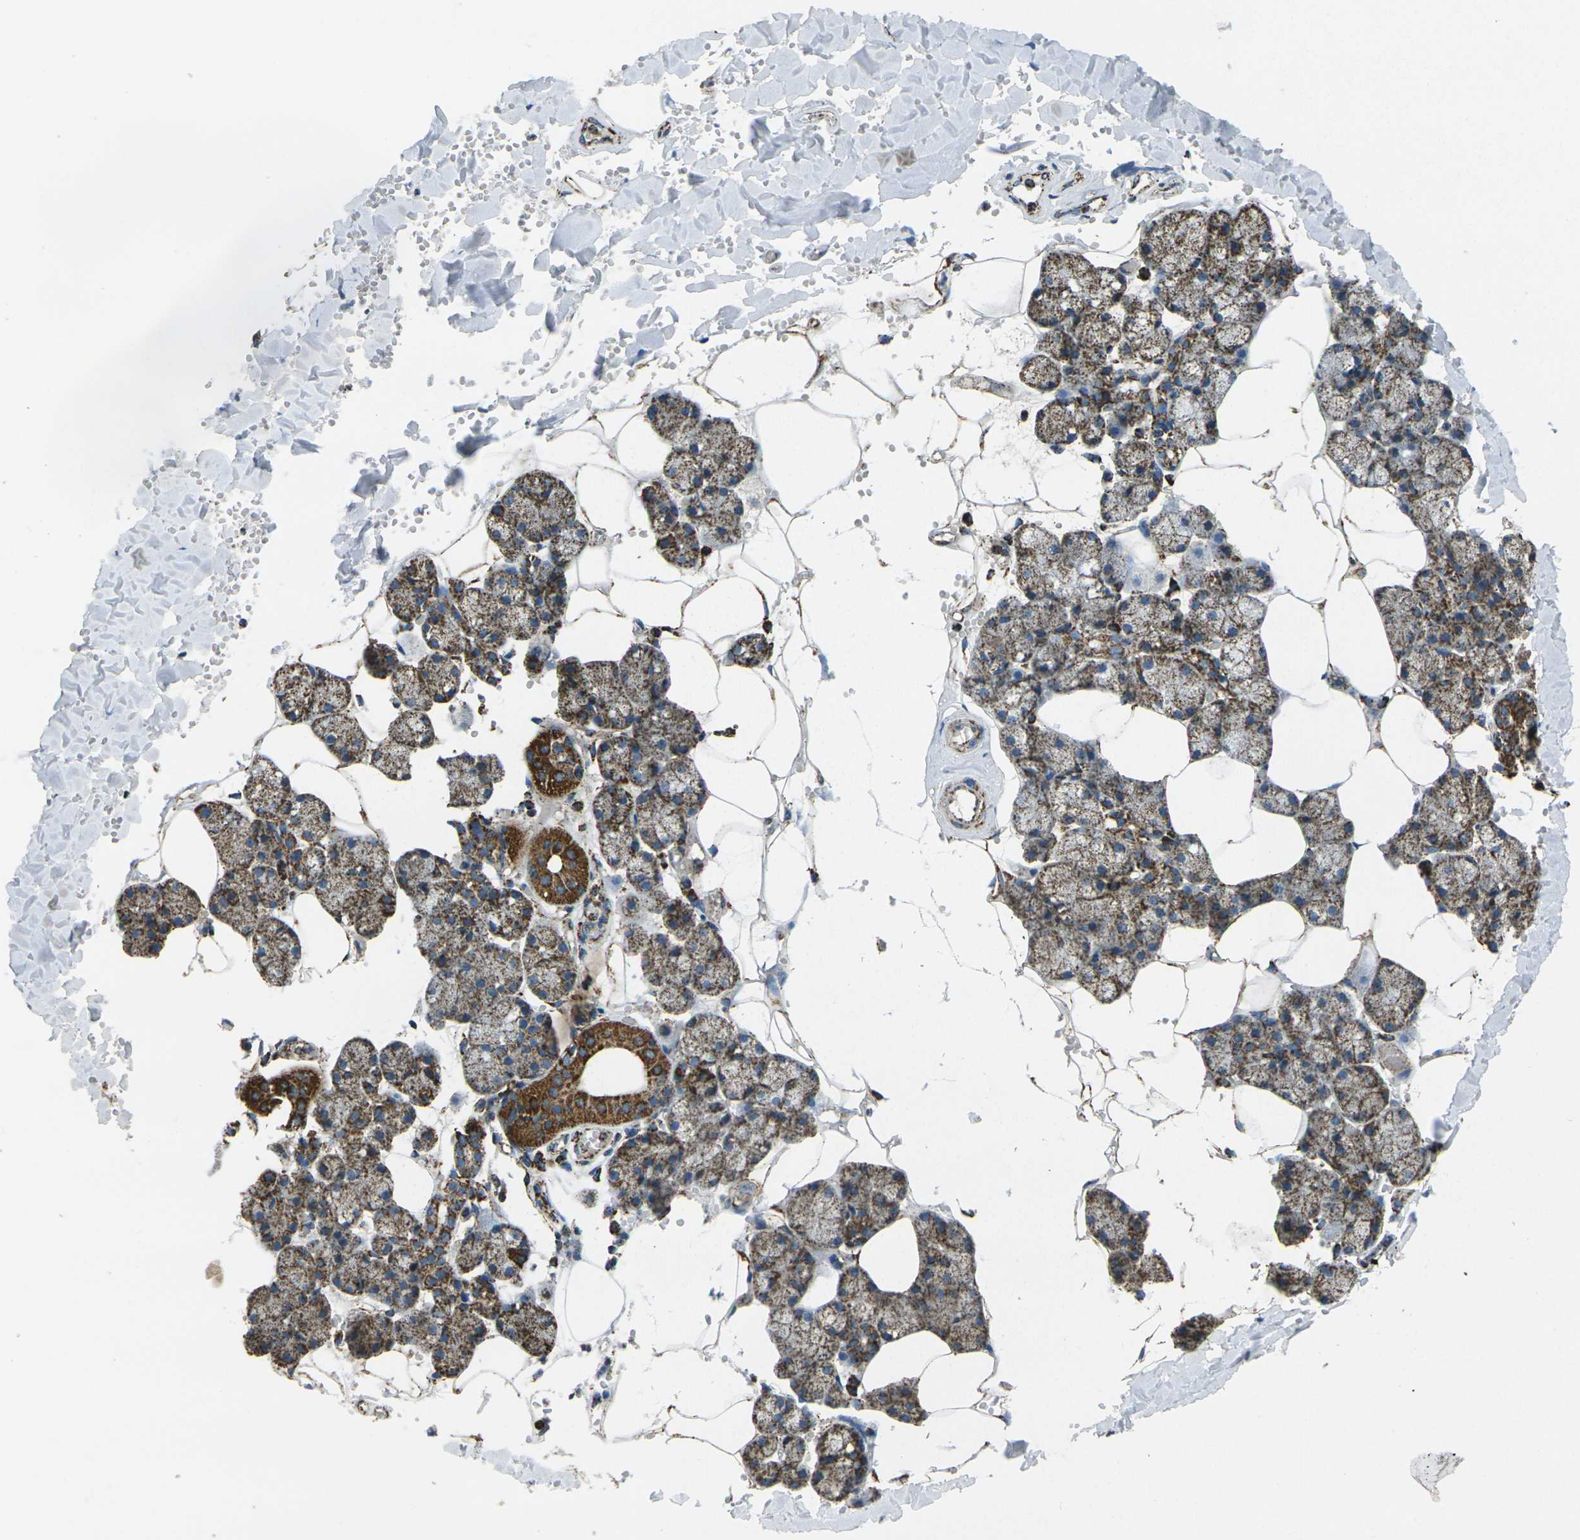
{"staining": {"intensity": "strong", "quantity": ">75%", "location": "cytoplasmic/membranous"}, "tissue": "salivary gland", "cell_type": "Glandular cells", "image_type": "normal", "snomed": [{"axis": "morphology", "description": "Normal tissue, NOS"}, {"axis": "topography", "description": "Salivary gland"}], "caption": "Immunohistochemistry photomicrograph of normal salivary gland stained for a protein (brown), which demonstrates high levels of strong cytoplasmic/membranous positivity in approximately >75% of glandular cells.", "gene": "KLHL5", "patient": {"sex": "male", "age": 62}}